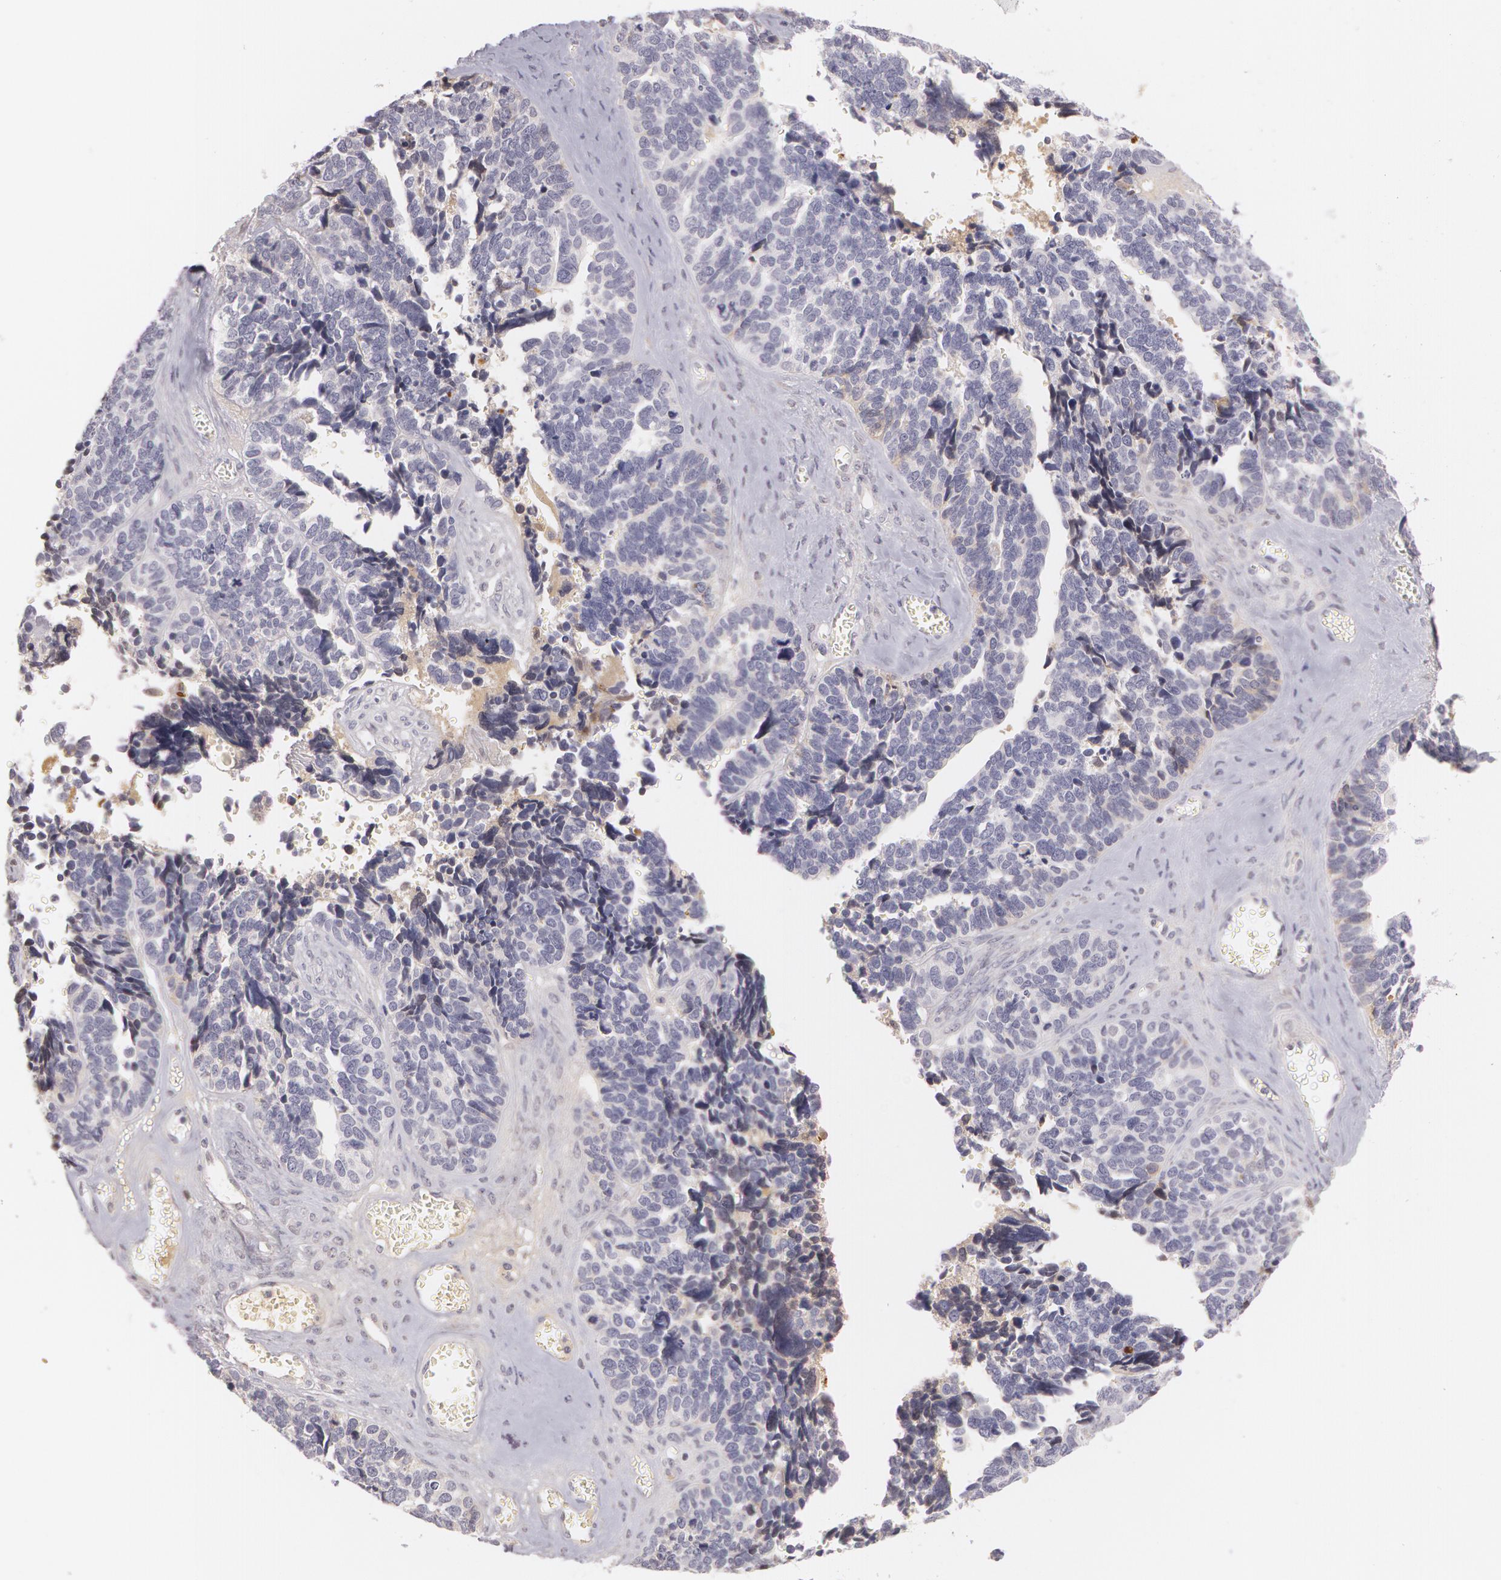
{"staining": {"intensity": "negative", "quantity": "none", "location": "none"}, "tissue": "ovarian cancer", "cell_type": "Tumor cells", "image_type": "cancer", "snomed": [{"axis": "morphology", "description": "Cystadenocarcinoma, serous, NOS"}, {"axis": "topography", "description": "Ovary"}], "caption": "This is a image of IHC staining of ovarian serous cystadenocarcinoma, which shows no positivity in tumor cells. Brightfield microscopy of immunohistochemistry stained with DAB (brown) and hematoxylin (blue), captured at high magnification.", "gene": "LBP", "patient": {"sex": "female", "age": 77}}